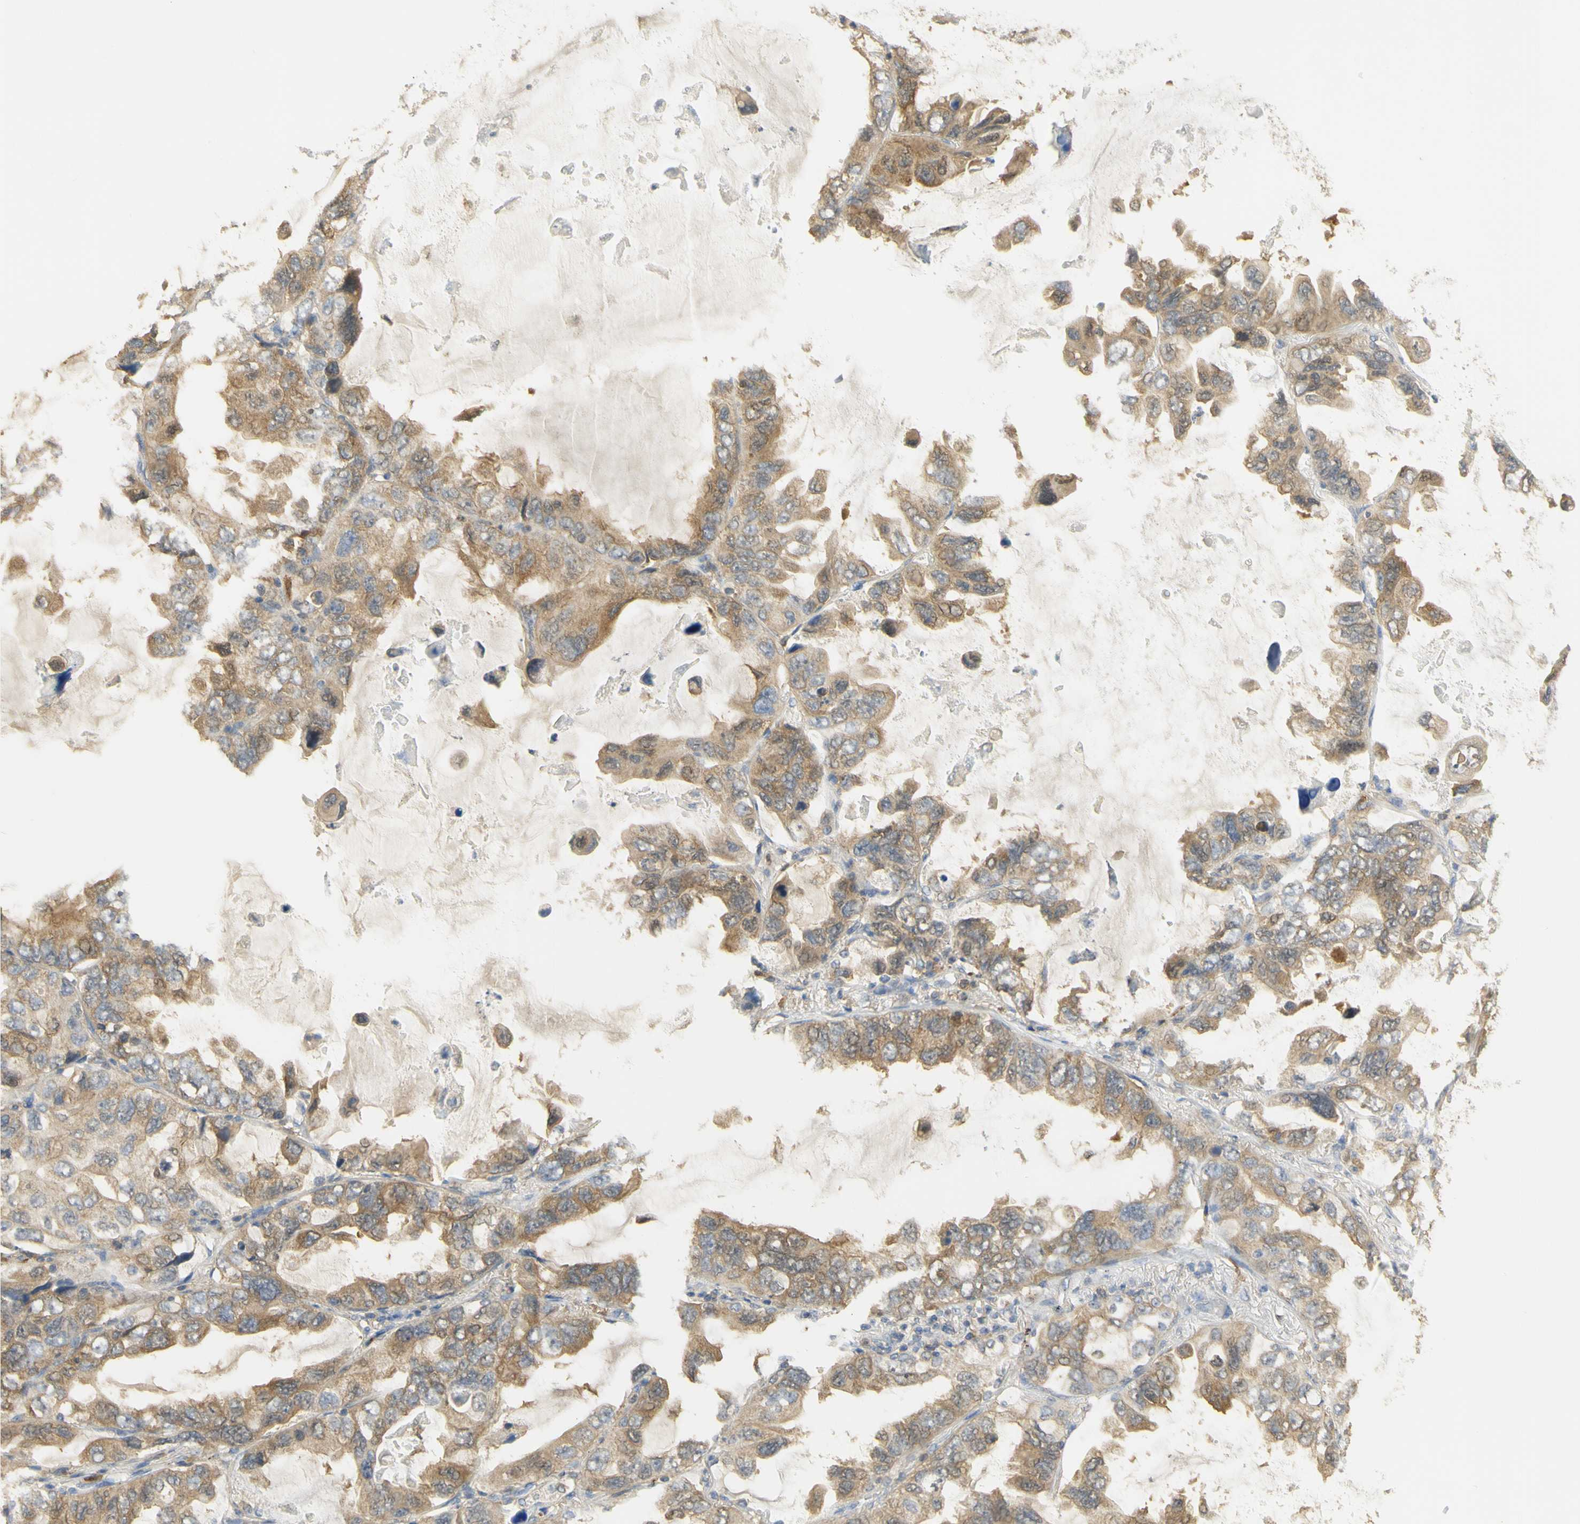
{"staining": {"intensity": "moderate", "quantity": ">75%", "location": "cytoplasmic/membranous"}, "tissue": "lung cancer", "cell_type": "Tumor cells", "image_type": "cancer", "snomed": [{"axis": "morphology", "description": "Squamous cell carcinoma, NOS"}, {"axis": "topography", "description": "Lung"}], "caption": "Squamous cell carcinoma (lung) stained for a protein (brown) reveals moderate cytoplasmic/membranous positive staining in approximately >75% of tumor cells.", "gene": "PAK1", "patient": {"sex": "female", "age": 73}}